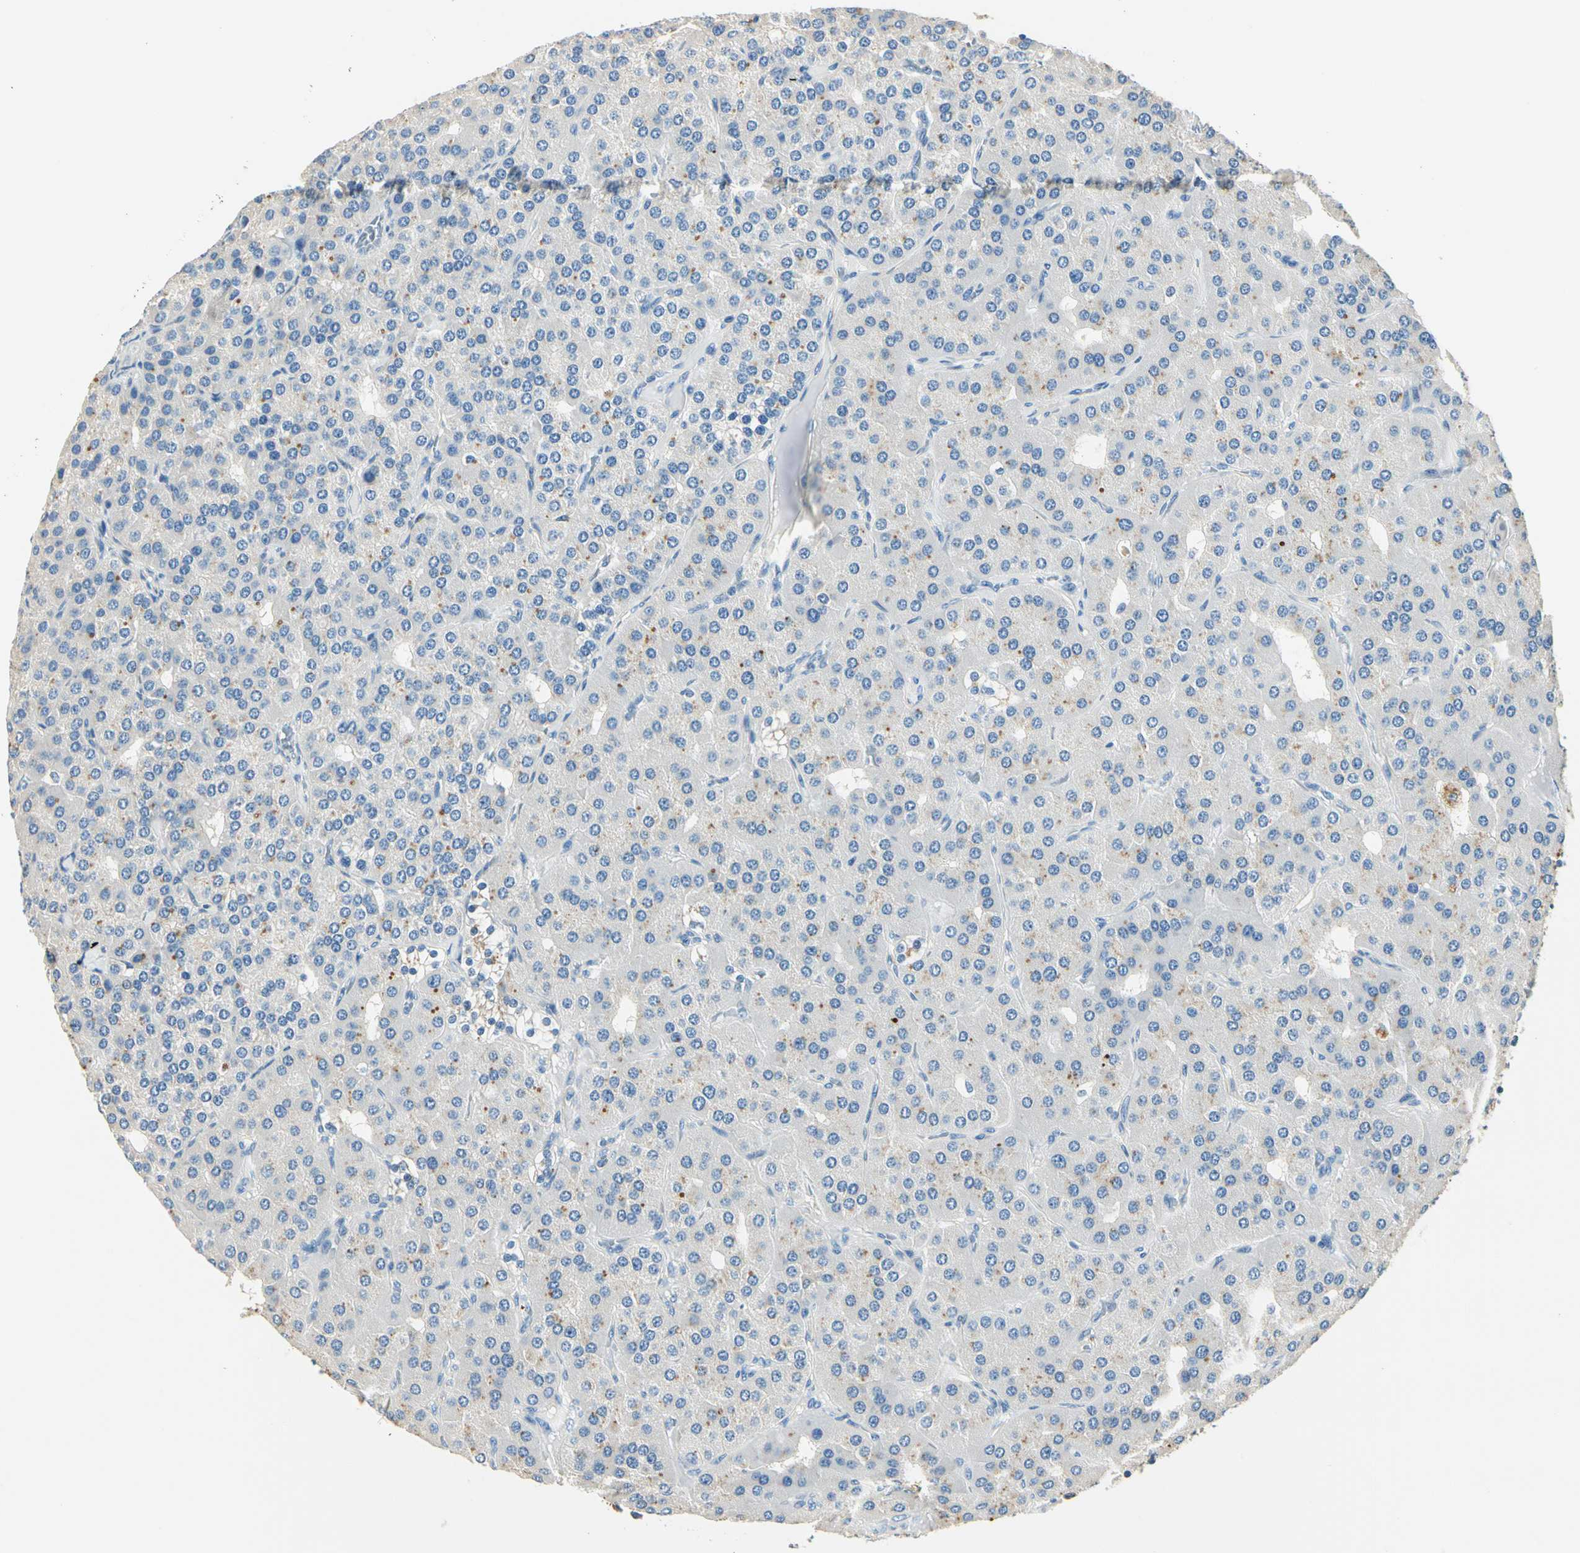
{"staining": {"intensity": "negative", "quantity": "none", "location": "none"}, "tissue": "parathyroid gland", "cell_type": "Glandular cells", "image_type": "normal", "snomed": [{"axis": "morphology", "description": "Normal tissue, NOS"}, {"axis": "morphology", "description": "Adenoma, NOS"}, {"axis": "topography", "description": "Parathyroid gland"}], "caption": "The histopathology image displays no significant expression in glandular cells of parathyroid gland.", "gene": "TGFBR3", "patient": {"sex": "female", "age": 86}}